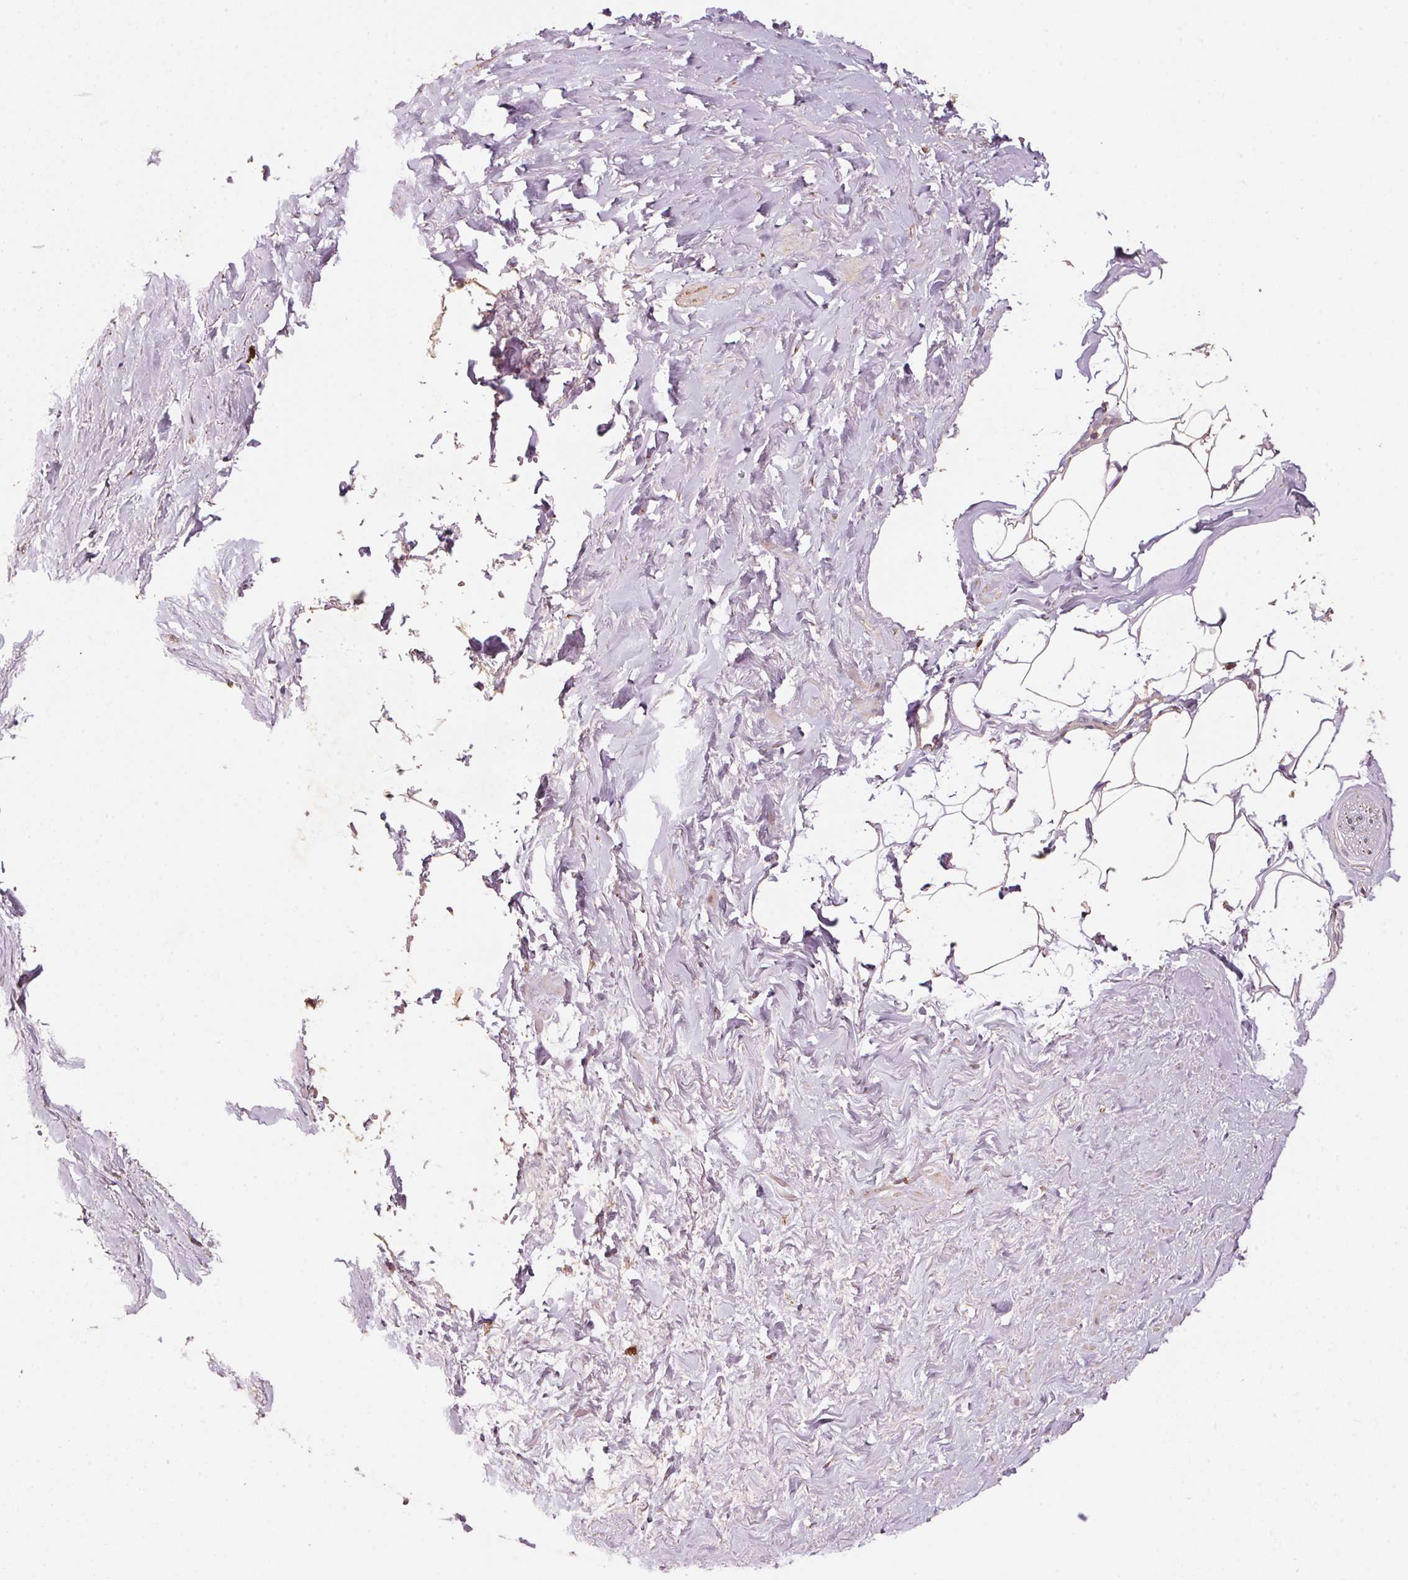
{"staining": {"intensity": "weak", "quantity": ">75%", "location": "cytoplasmic/membranous"}, "tissue": "adipose tissue", "cell_type": "Adipocytes", "image_type": "normal", "snomed": [{"axis": "morphology", "description": "Normal tissue, NOS"}, {"axis": "topography", "description": "Prostate"}, {"axis": "topography", "description": "Peripheral nerve tissue"}], "caption": "A brown stain shows weak cytoplasmic/membranous expression of a protein in adipocytes of benign adipose tissue.", "gene": "TOMM70", "patient": {"sex": "male", "age": 55}}